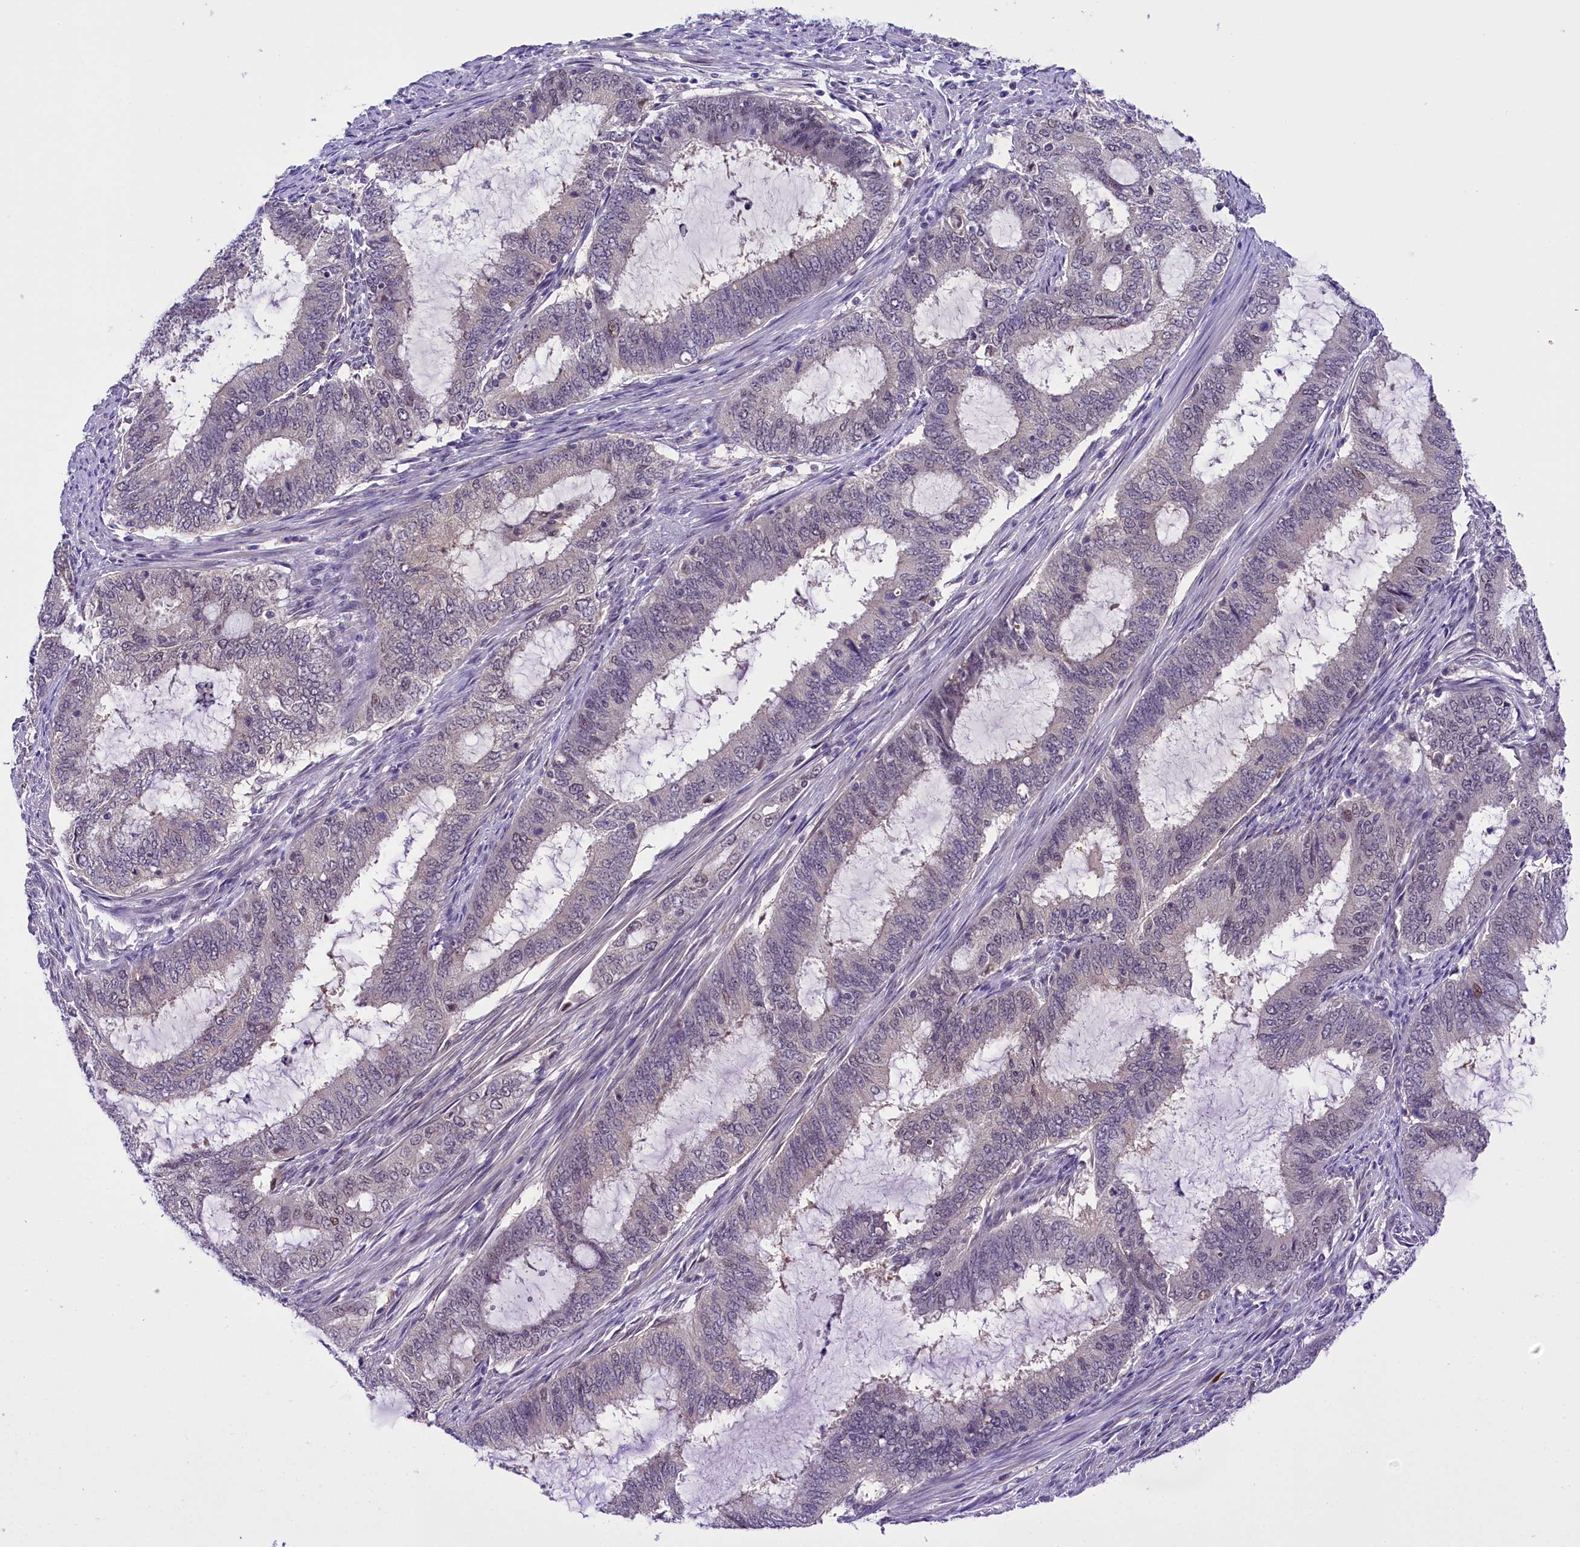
{"staining": {"intensity": "negative", "quantity": "none", "location": "none"}, "tissue": "endometrial cancer", "cell_type": "Tumor cells", "image_type": "cancer", "snomed": [{"axis": "morphology", "description": "Adenocarcinoma, NOS"}, {"axis": "topography", "description": "Endometrium"}], "caption": "IHC of human endometrial adenocarcinoma demonstrates no positivity in tumor cells.", "gene": "IQCN", "patient": {"sex": "female", "age": 51}}